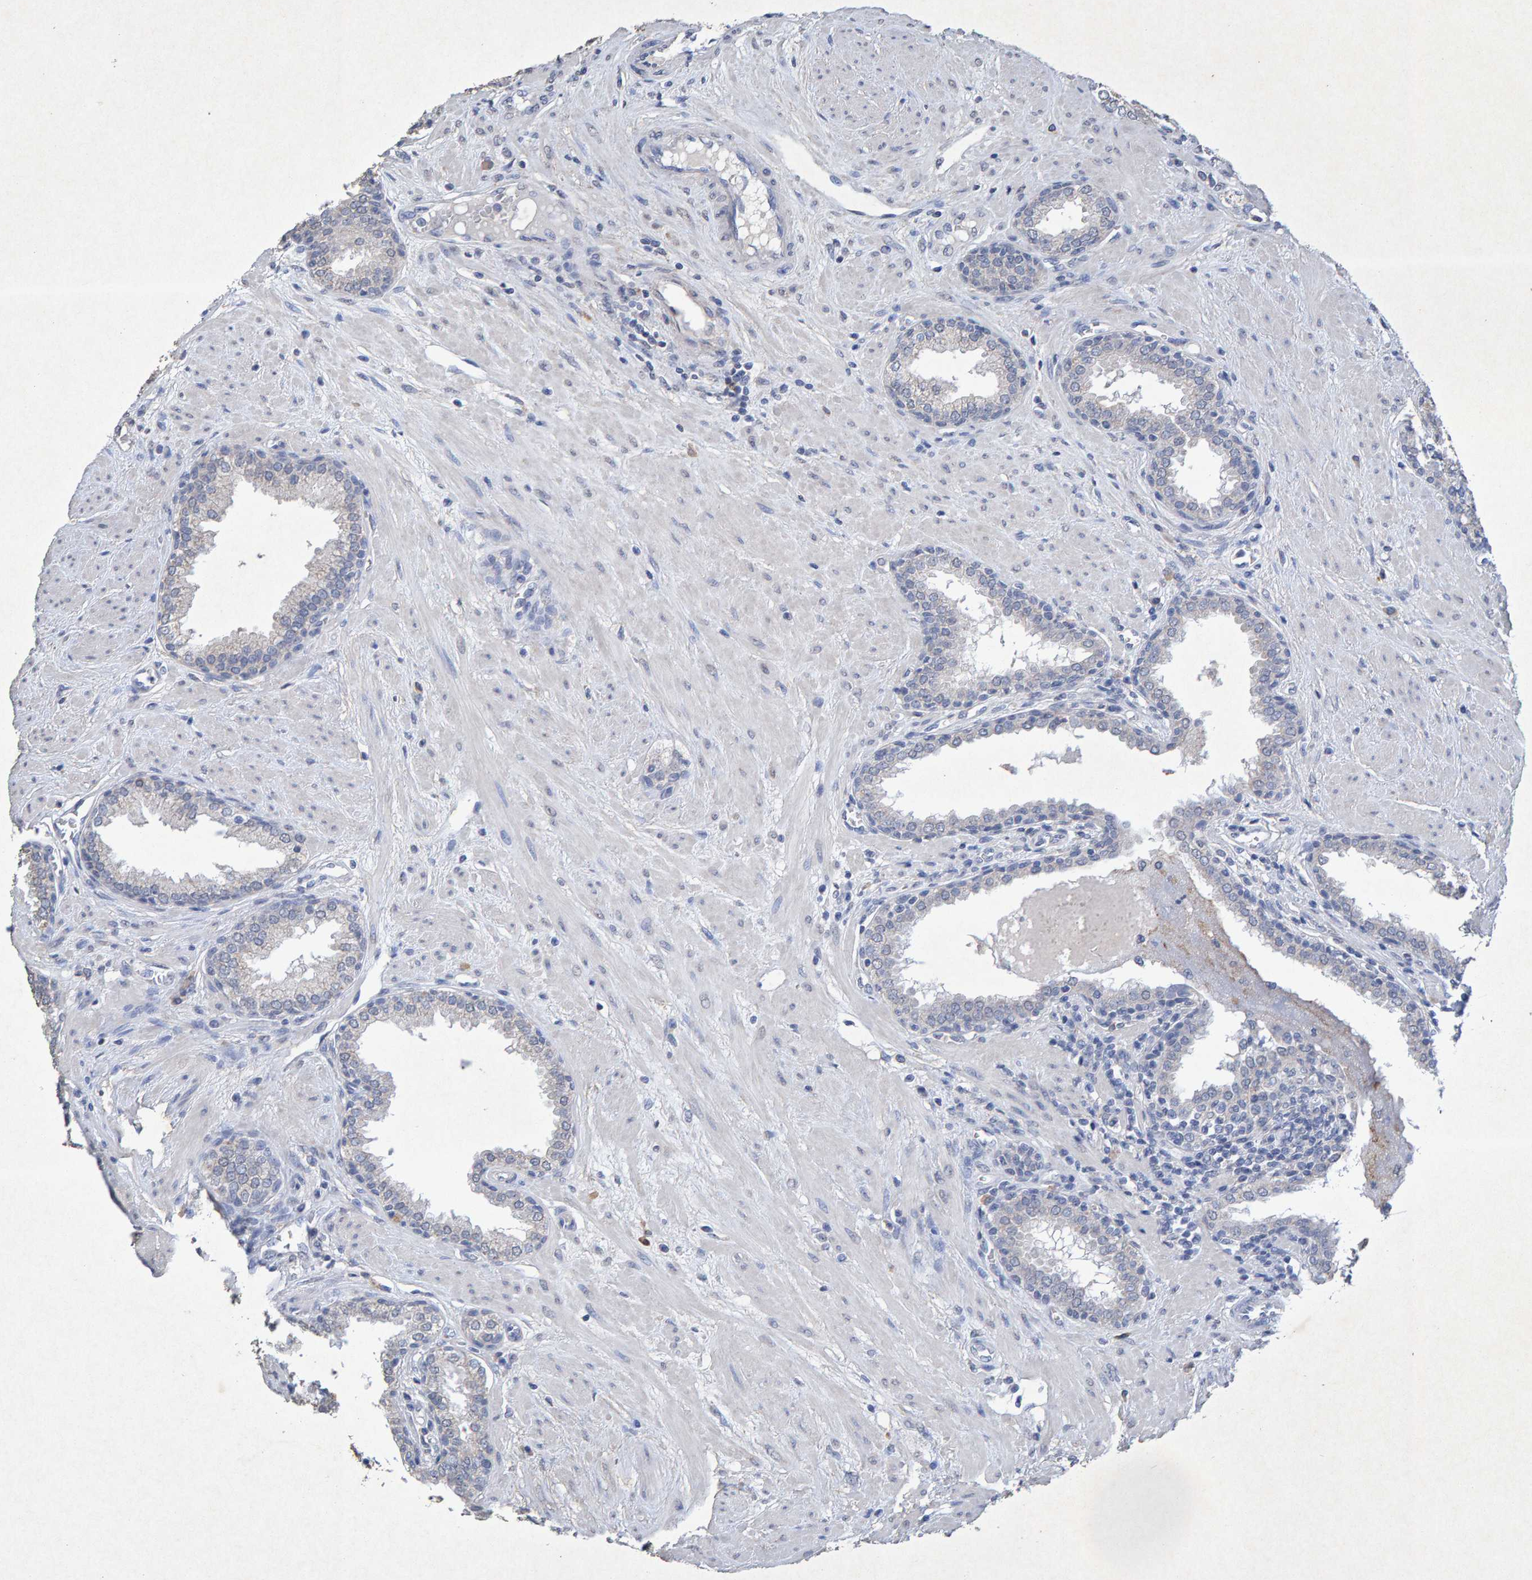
{"staining": {"intensity": "weak", "quantity": "<25%", "location": "cytoplasmic/membranous"}, "tissue": "prostate", "cell_type": "Glandular cells", "image_type": "normal", "snomed": [{"axis": "morphology", "description": "Normal tissue, NOS"}, {"axis": "topography", "description": "Prostate"}], "caption": "The micrograph exhibits no staining of glandular cells in benign prostate. (DAB immunohistochemistry, high magnification).", "gene": "CTH", "patient": {"sex": "male", "age": 51}}